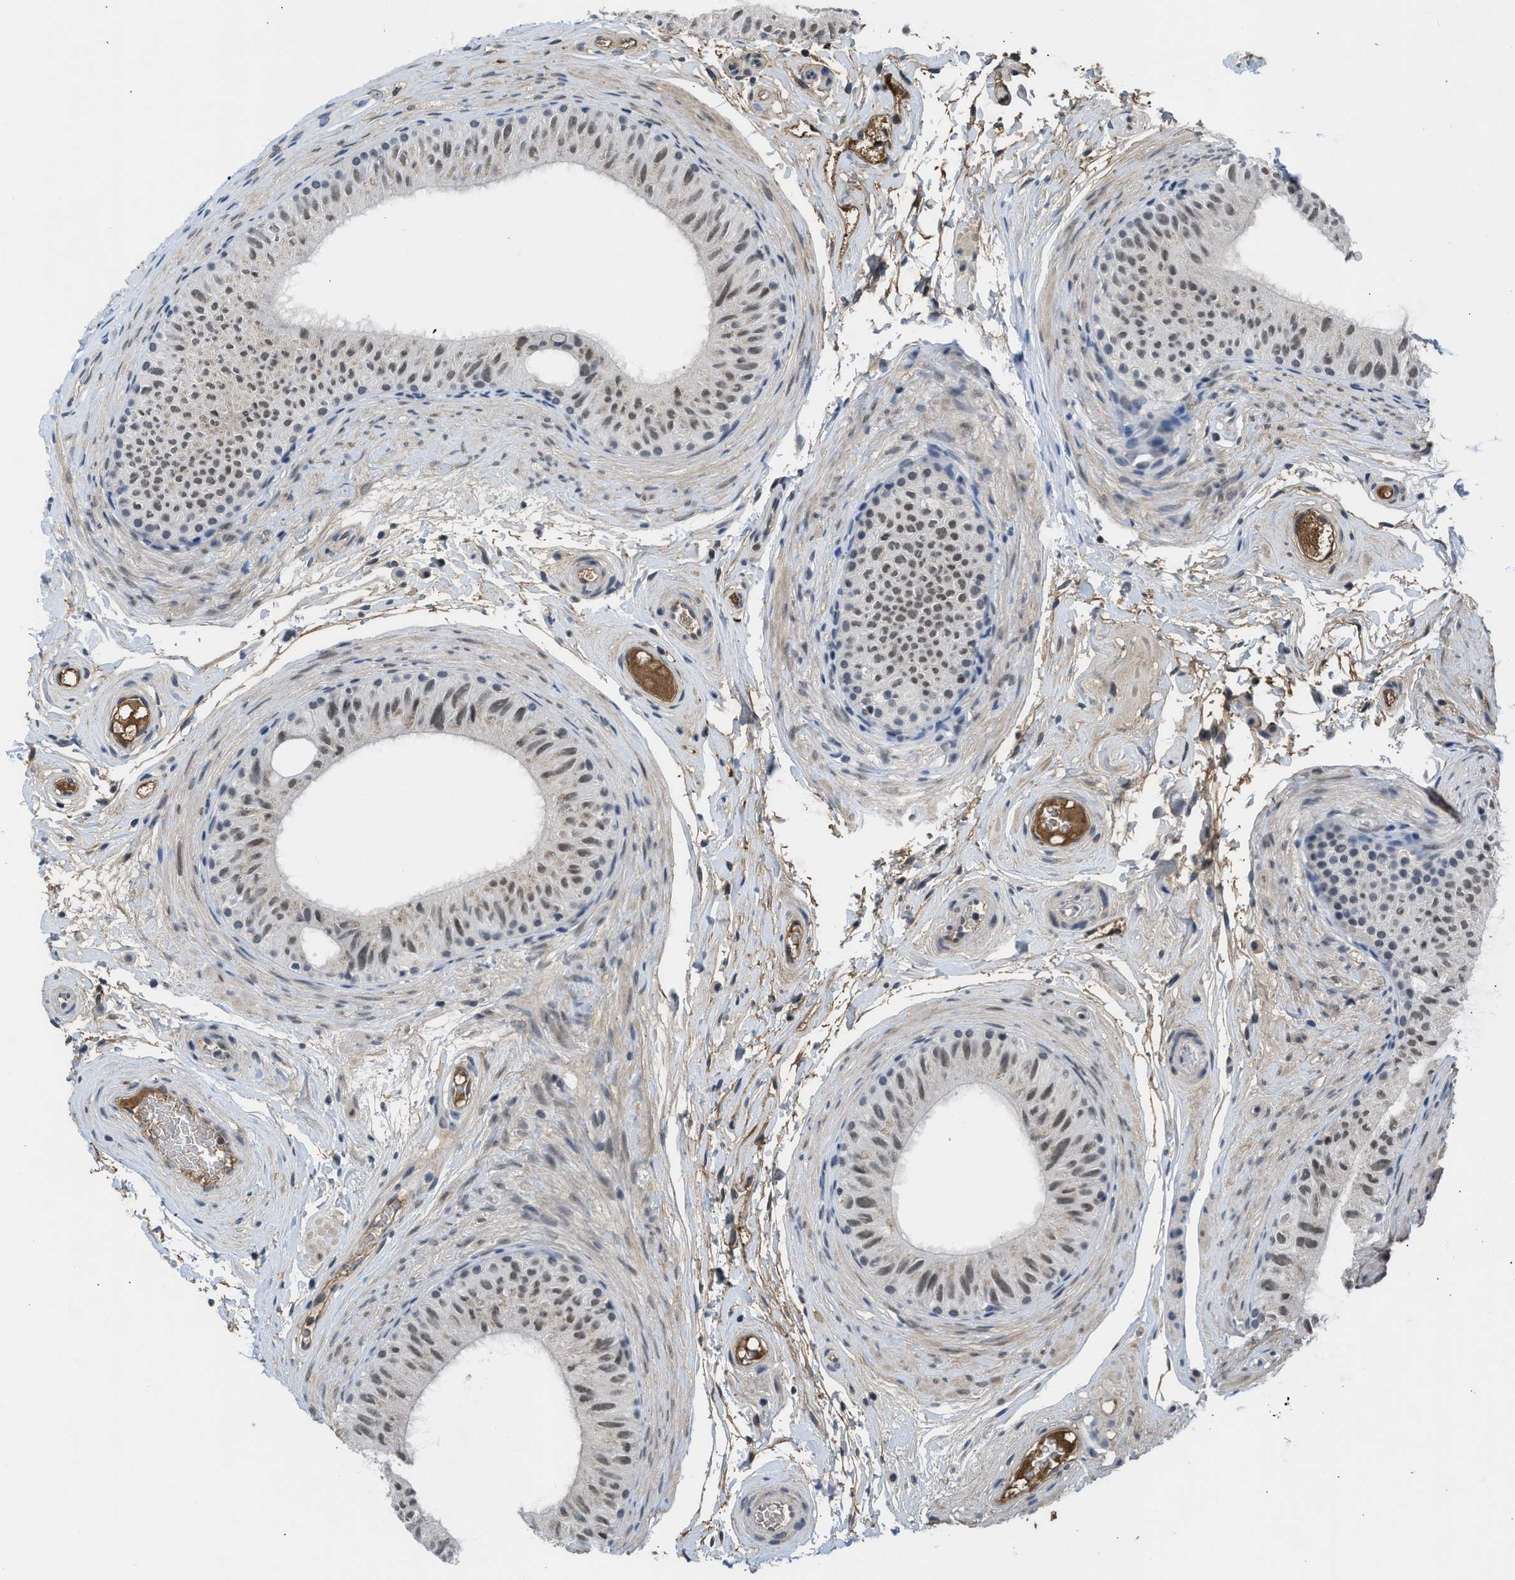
{"staining": {"intensity": "moderate", "quantity": ">75%", "location": "nuclear"}, "tissue": "epididymis", "cell_type": "Glandular cells", "image_type": "normal", "snomed": [{"axis": "morphology", "description": "Normal tissue, NOS"}, {"axis": "topography", "description": "Epididymis"}], "caption": "A photomicrograph of epididymis stained for a protein displays moderate nuclear brown staining in glandular cells.", "gene": "TERF2IP", "patient": {"sex": "male", "age": 34}}